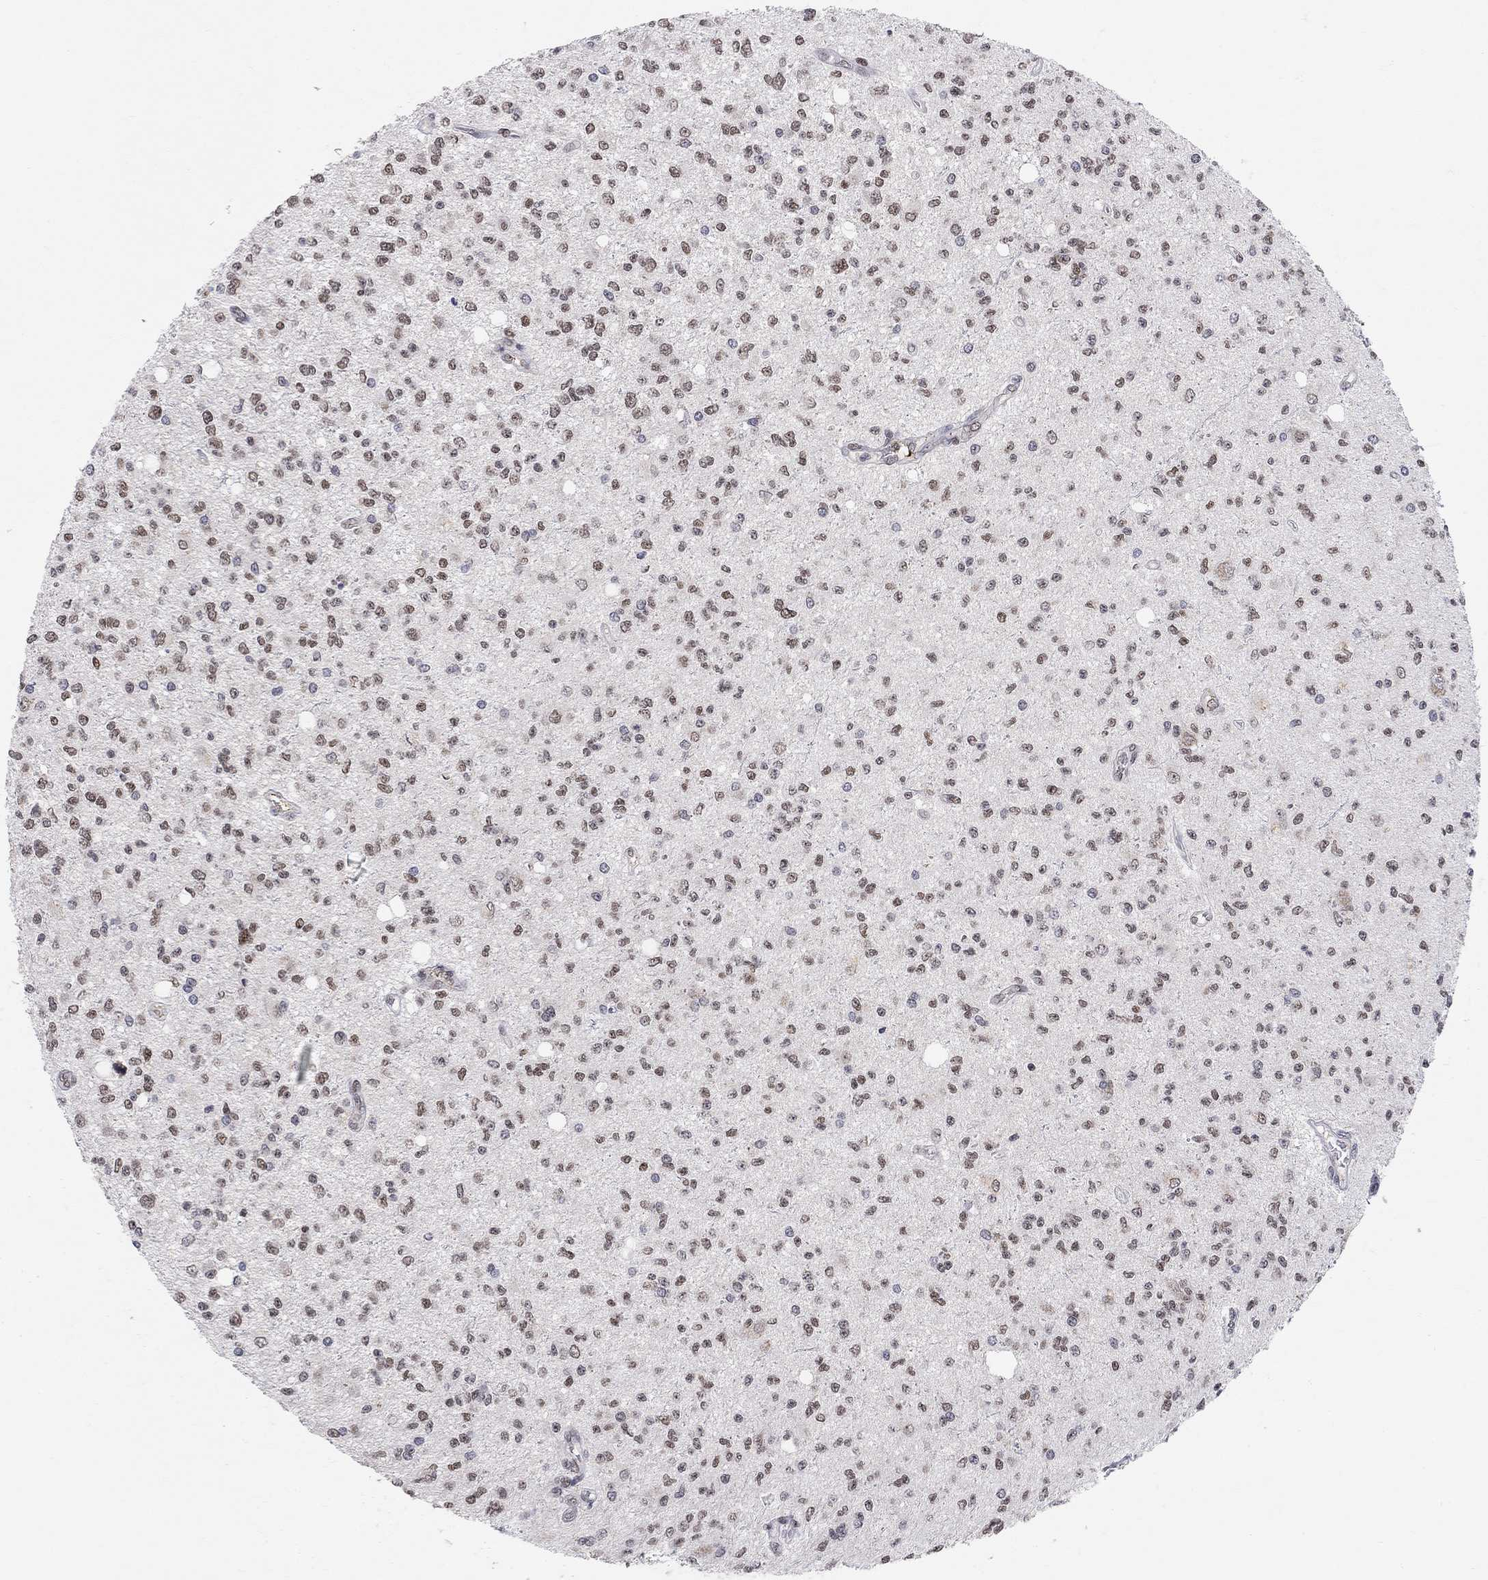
{"staining": {"intensity": "moderate", "quantity": ">75%", "location": "nuclear"}, "tissue": "glioma", "cell_type": "Tumor cells", "image_type": "cancer", "snomed": [{"axis": "morphology", "description": "Glioma, malignant, Low grade"}, {"axis": "topography", "description": "Brain"}], "caption": "Protein analysis of glioma tissue demonstrates moderate nuclear positivity in about >75% of tumor cells.", "gene": "KLF12", "patient": {"sex": "male", "age": 67}}